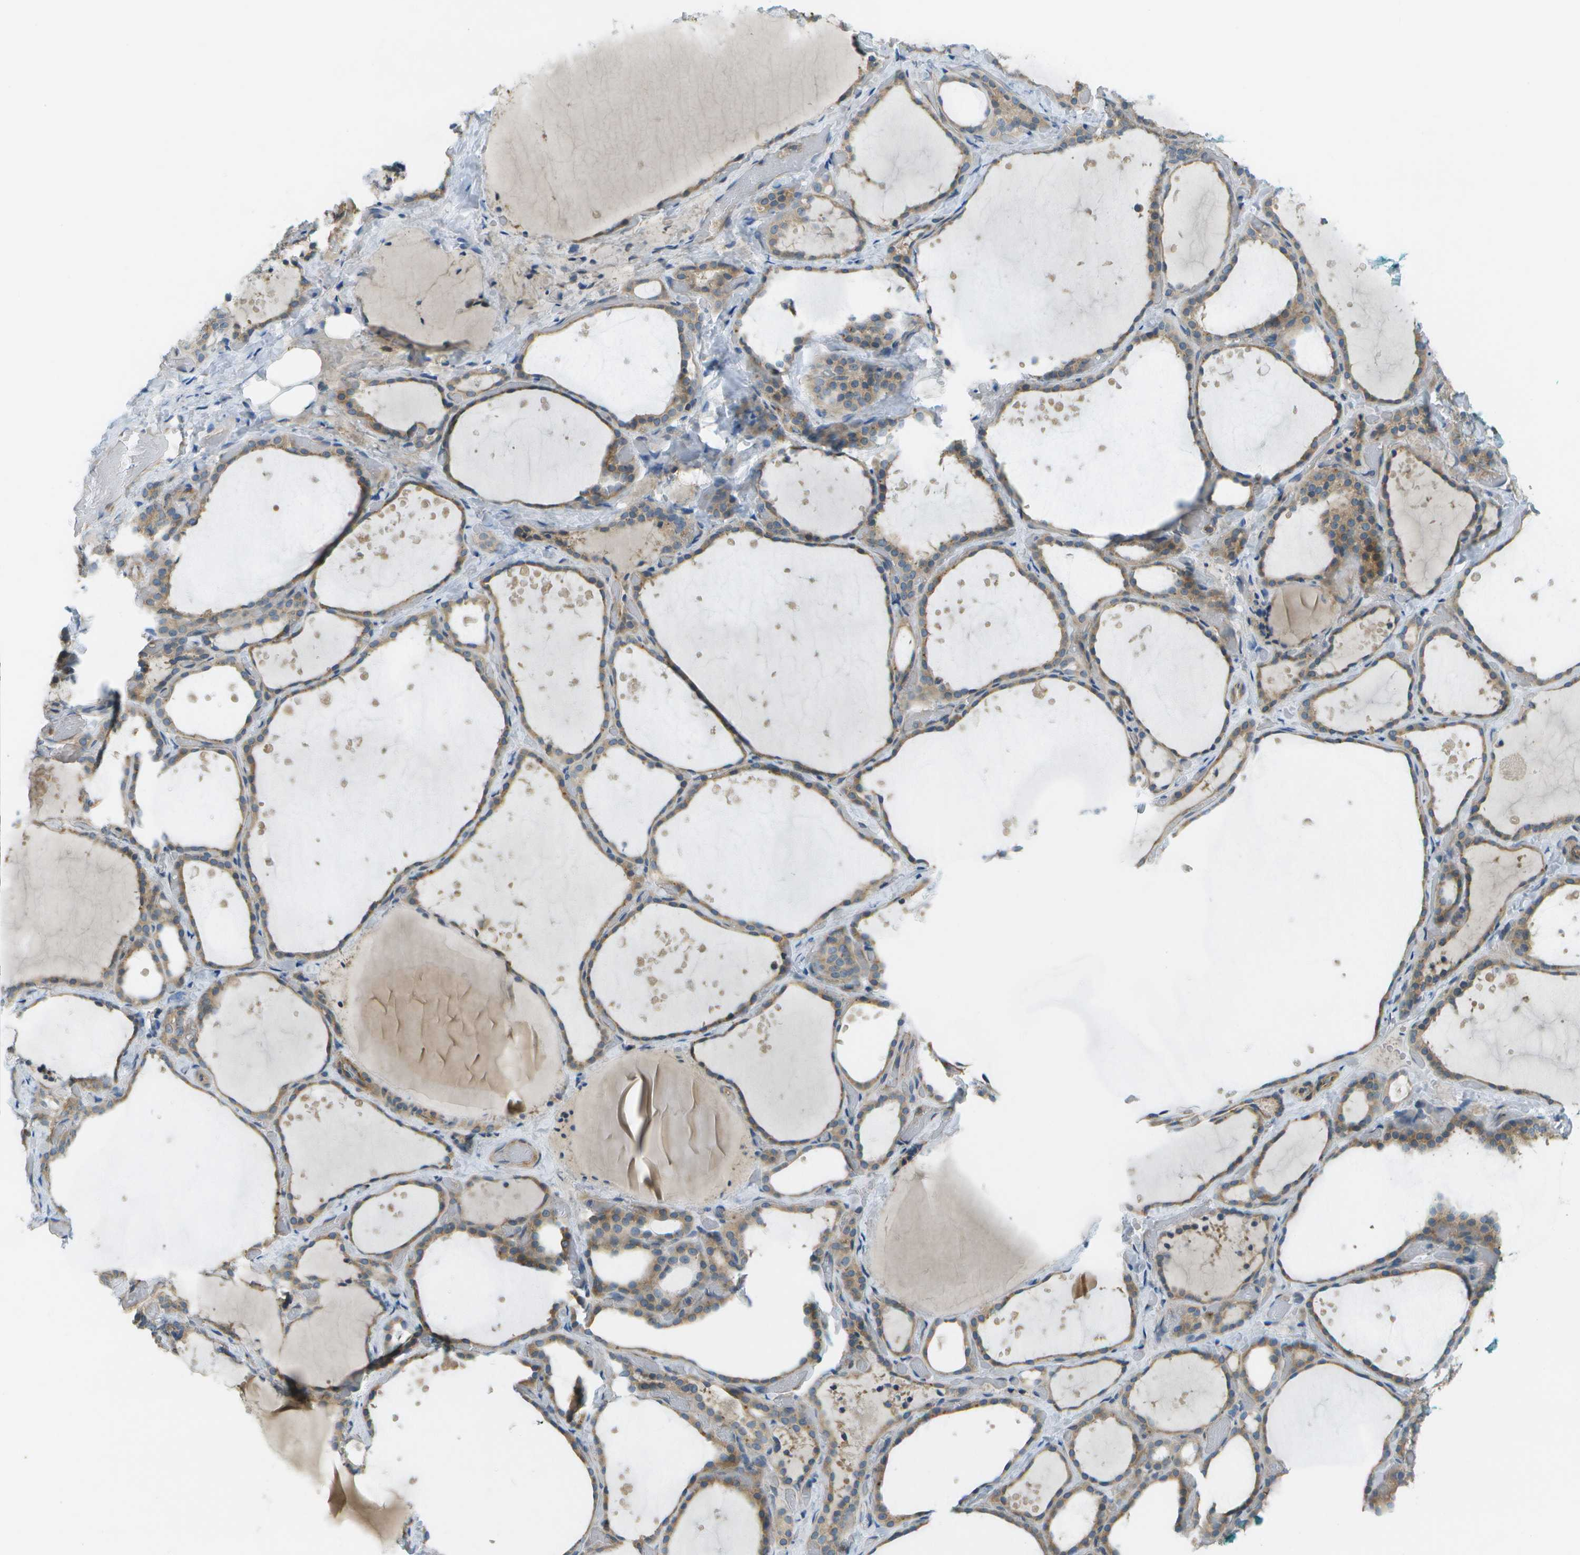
{"staining": {"intensity": "moderate", "quantity": ">75%", "location": "cytoplasmic/membranous"}, "tissue": "thyroid gland", "cell_type": "Glandular cells", "image_type": "normal", "snomed": [{"axis": "morphology", "description": "Normal tissue, NOS"}, {"axis": "topography", "description": "Thyroid gland"}], "caption": "Immunohistochemistry (IHC) photomicrograph of unremarkable thyroid gland stained for a protein (brown), which exhibits medium levels of moderate cytoplasmic/membranous staining in about >75% of glandular cells.", "gene": "WNK2", "patient": {"sex": "female", "age": 44}}